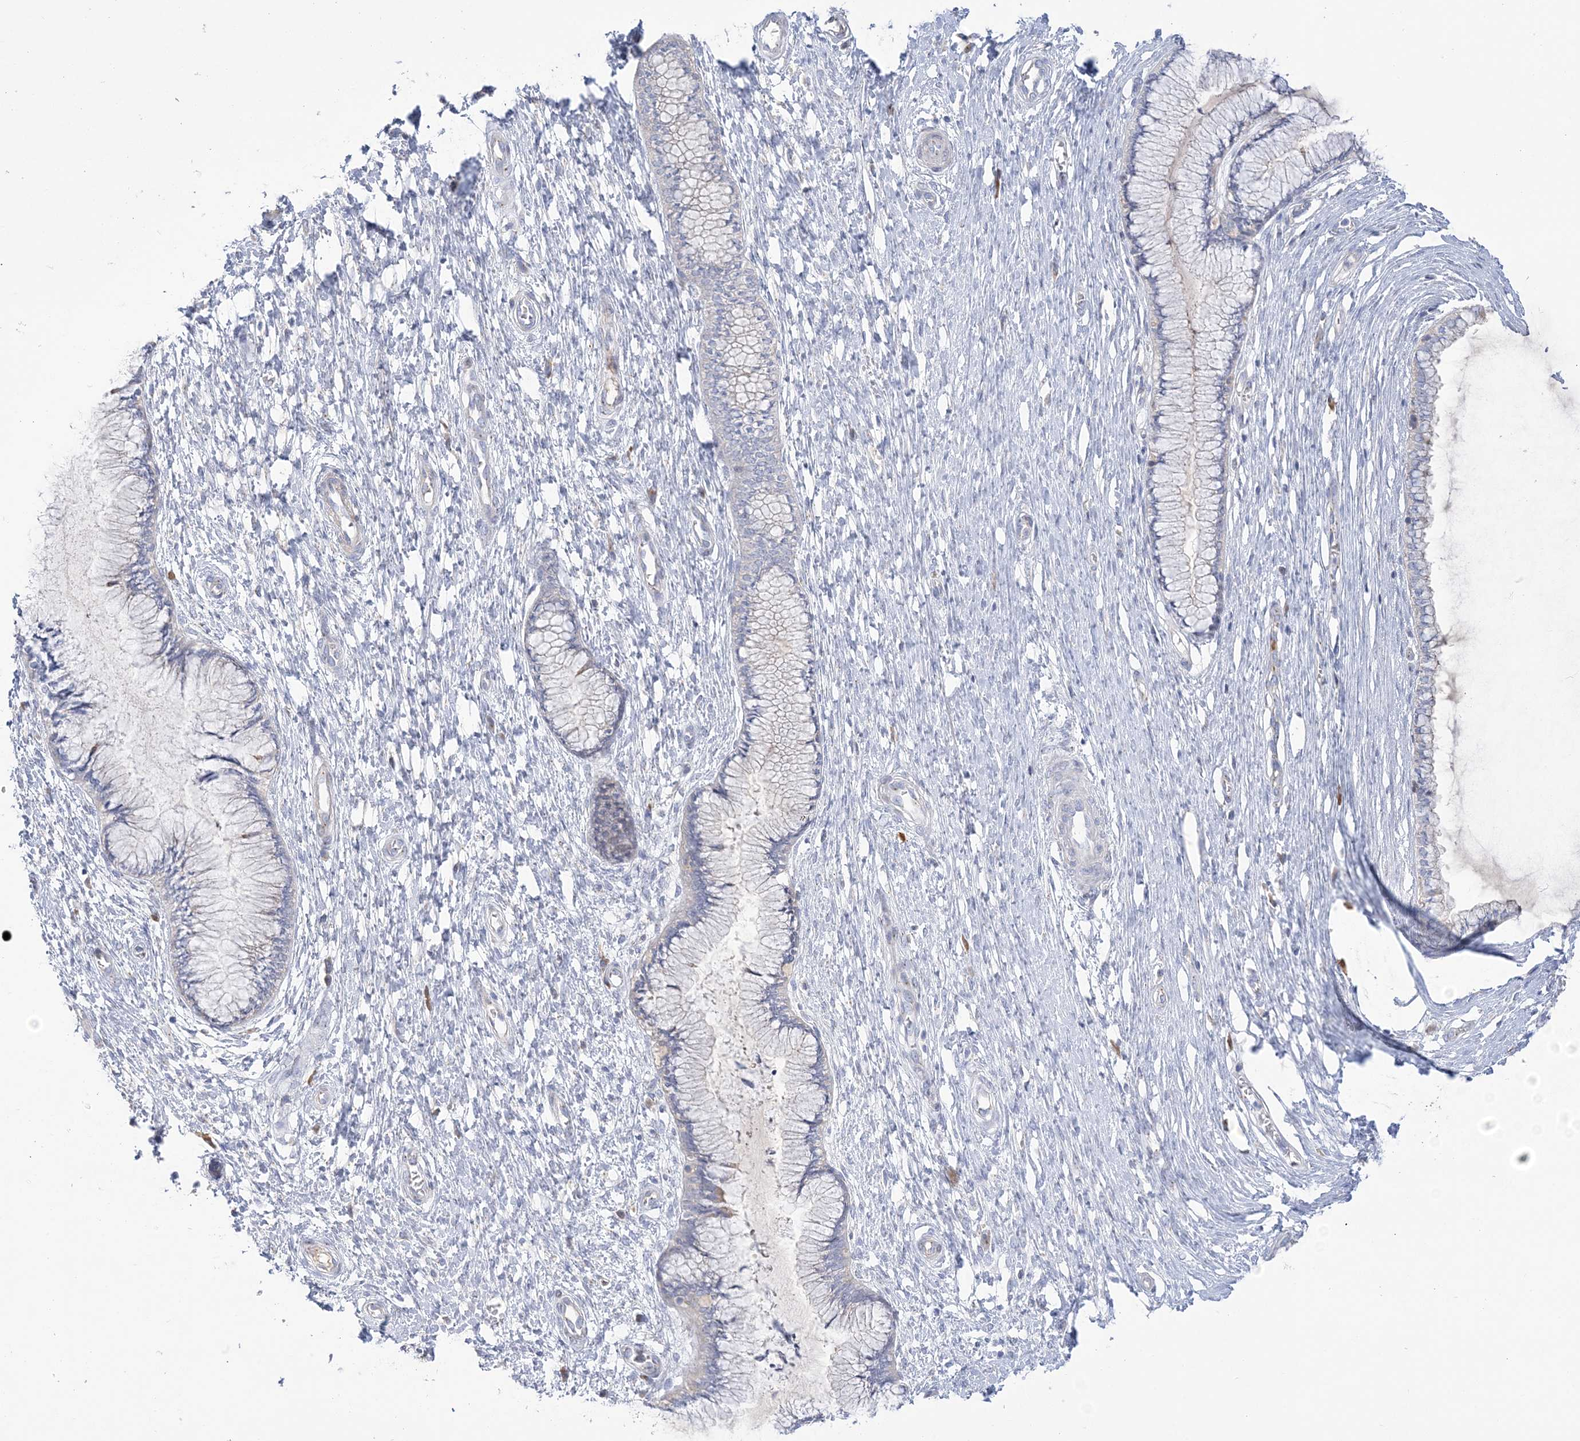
{"staining": {"intensity": "negative", "quantity": "none", "location": "none"}, "tissue": "cervix", "cell_type": "Glandular cells", "image_type": "normal", "snomed": [{"axis": "morphology", "description": "Normal tissue, NOS"}, {"axis": "topography", "description": "Cervix"}], "caption": "A high-resolution histopathology image shows immunohistochemistry staining of normal cervix, which shows no significant positivity in glandular cells. Nuclei are stained in blue.", "gene": "SEMA3D", "patient": {"sex": "female", "age": 55}}